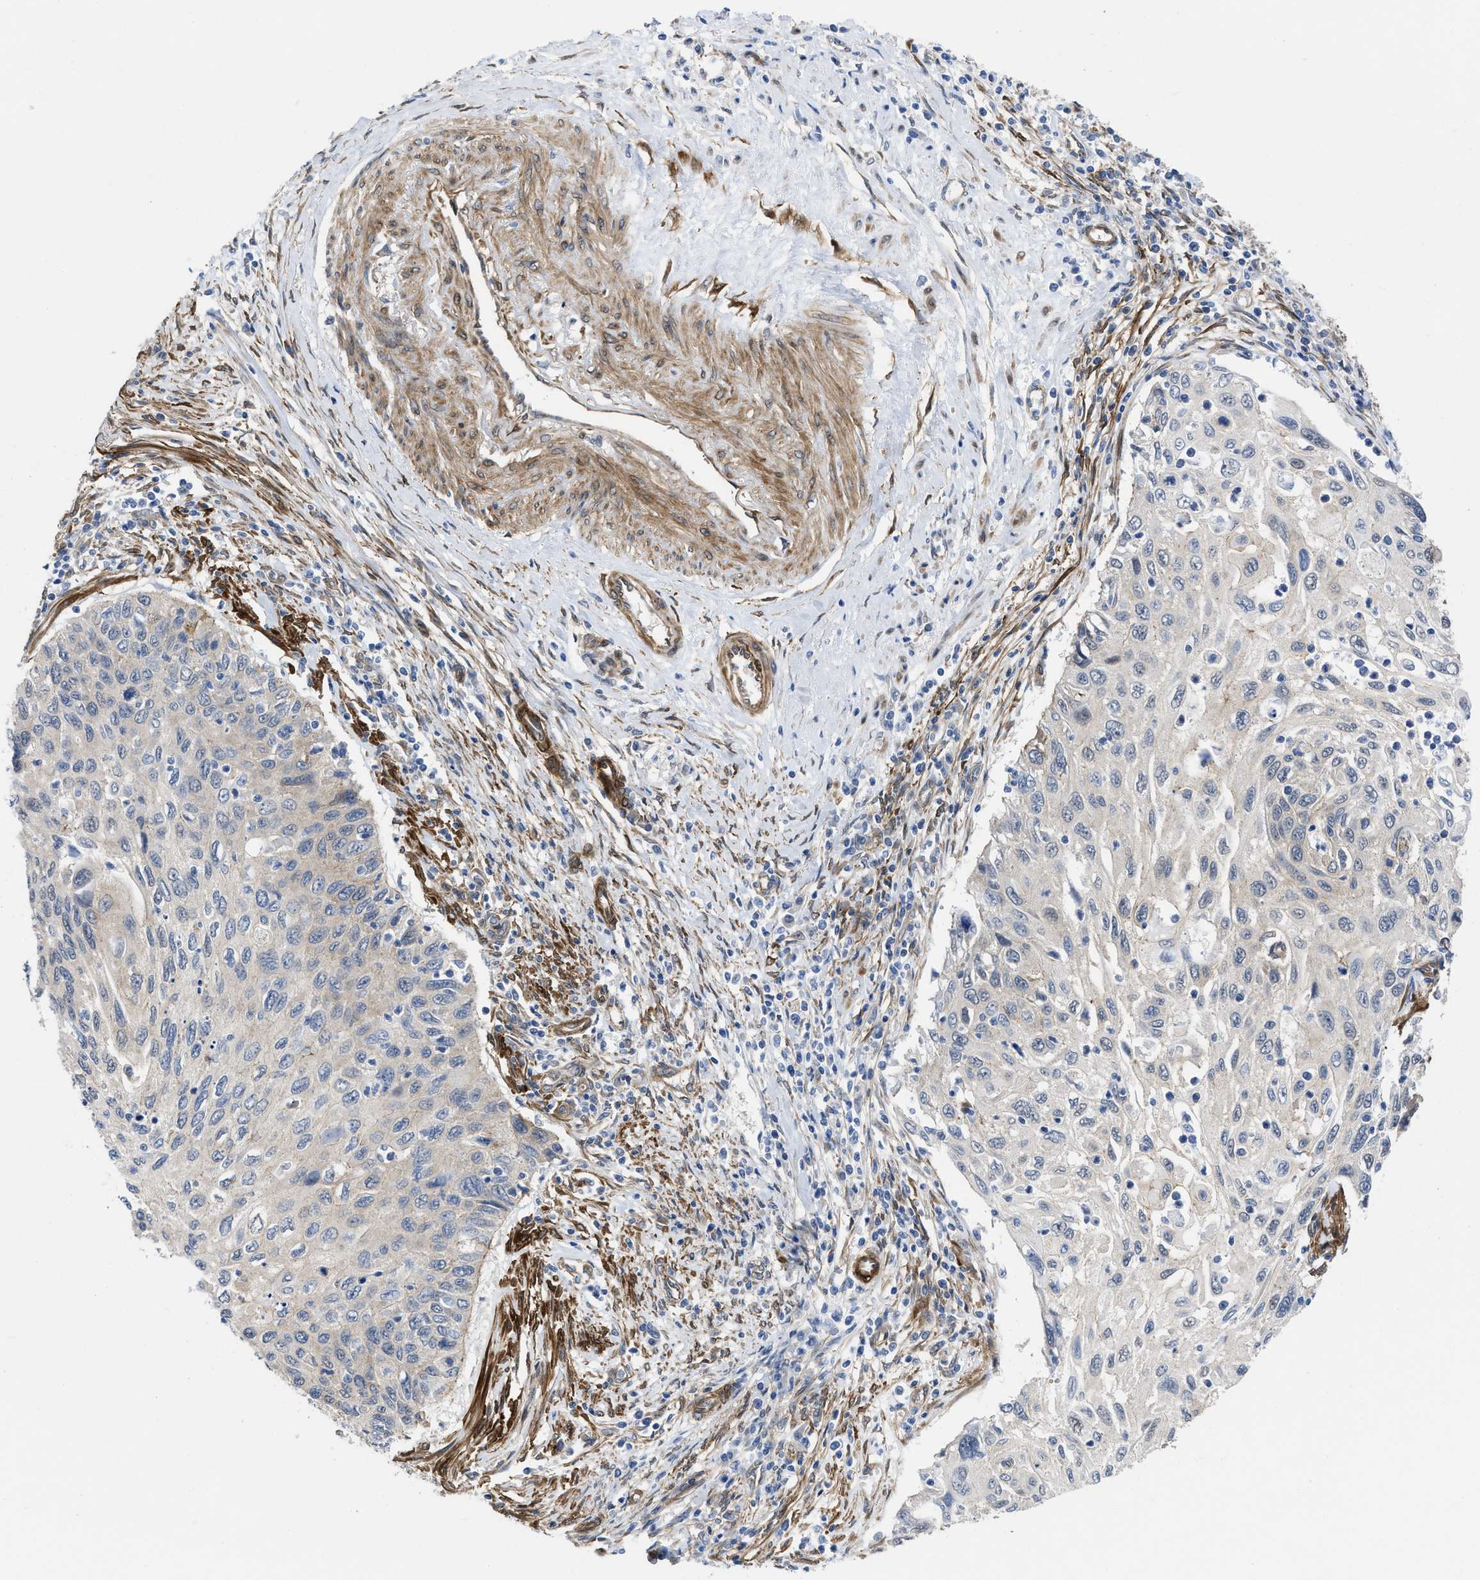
{"staining": {"intensity": "weak", "quantity": "<25%", "location": "cytoplasmic/membranous"}, "tissue": "cervical cancer", "cell_type": "Tumor cells", "image_type": "cancer", "snomed": [{"axis": "morphology", "description": "Squamous cell carcinoma, NOS"}, {"axis": "topography", "description": "Cervix"}], "caption": "This is an IHC photomicrograph of cervical cancer (squamous cell carcinoma). There is no expression in tumor cells.", "gene": "PDLIM5", "patient": {"sex": "female", "age": 70}}